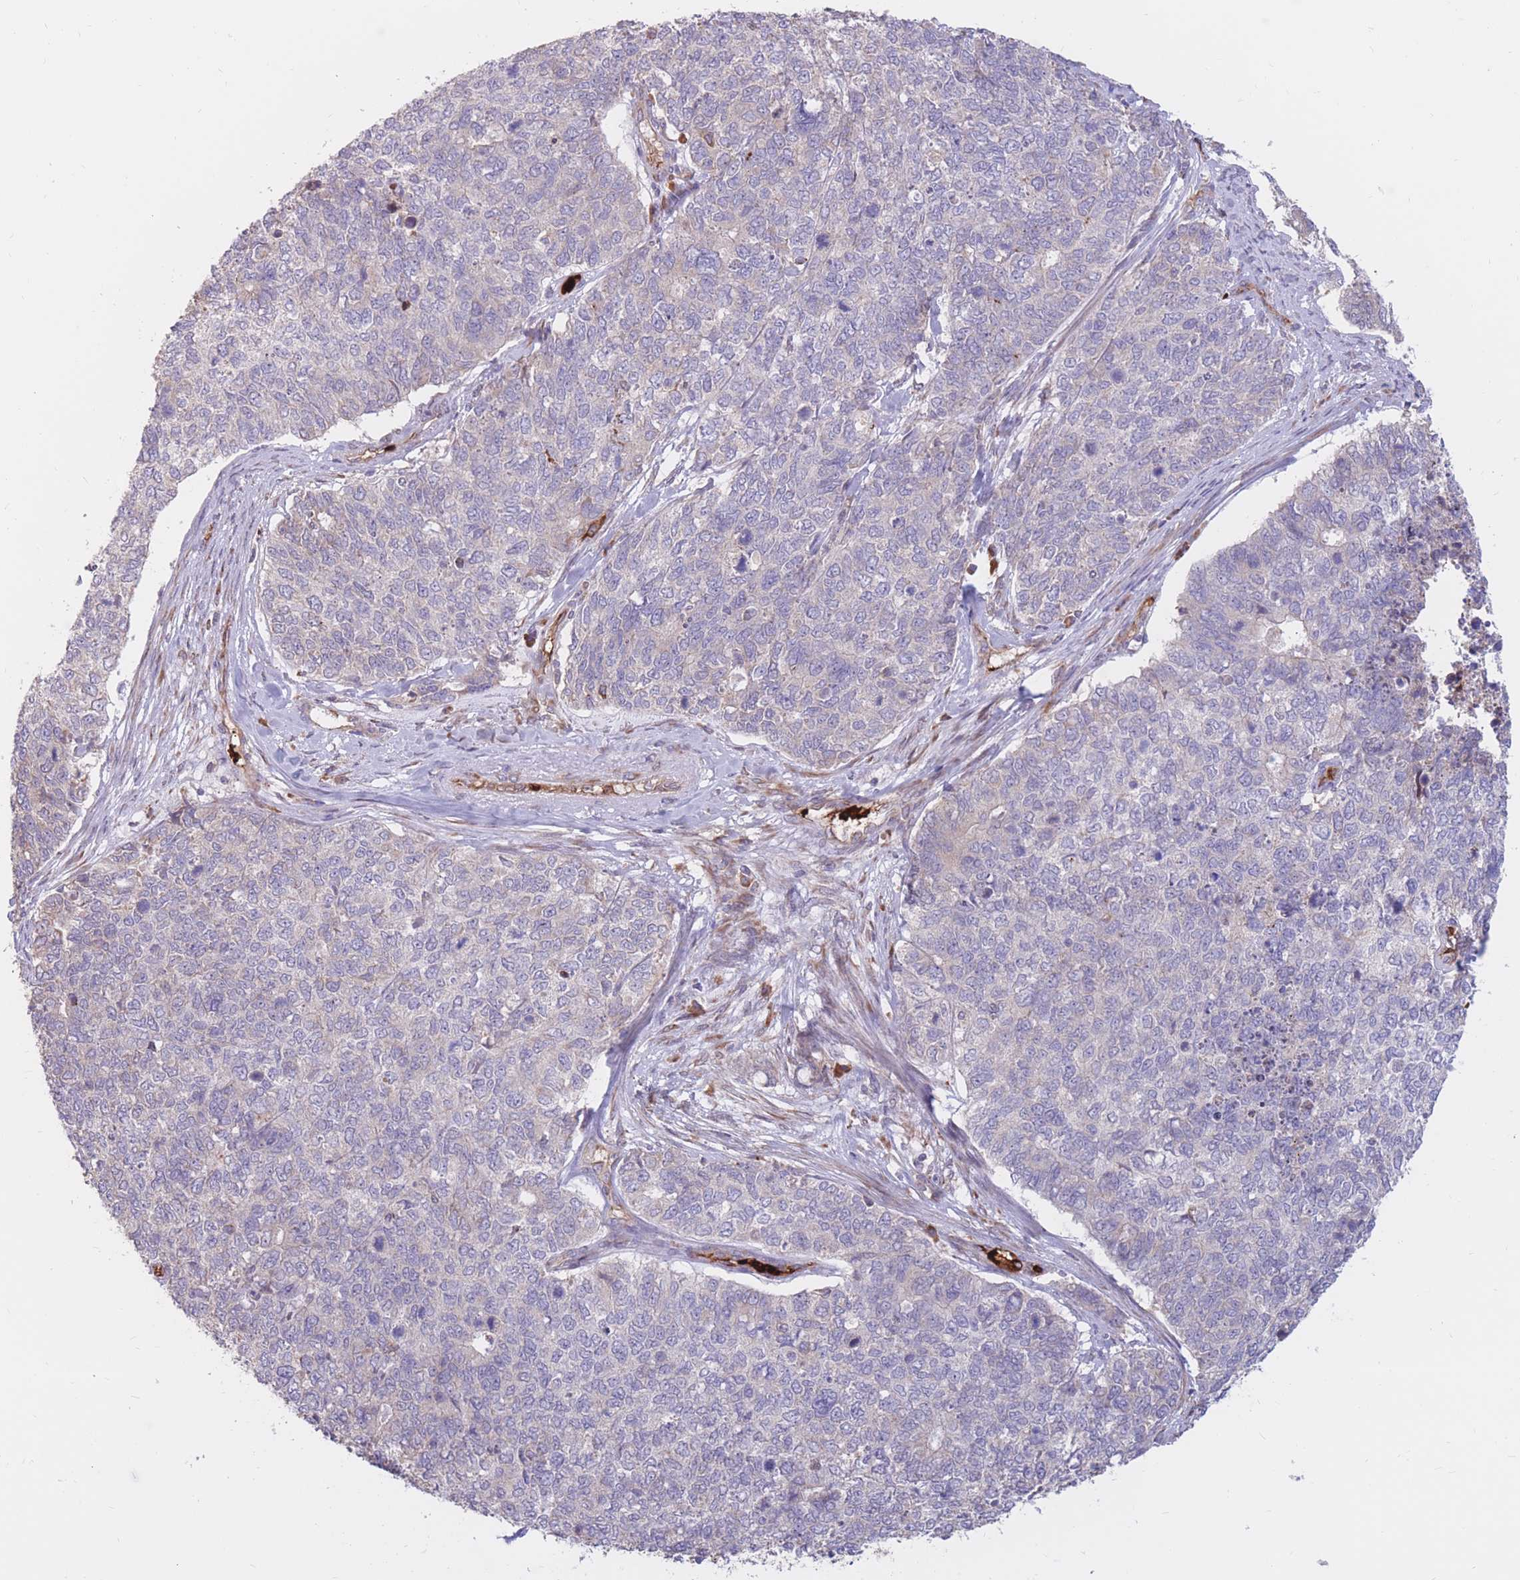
{"staining": {"intensity": "negative", "quantity": "none", "location": "none"}, "tissue": "cervical cancer", "cell_type": "Tumor cells", "image_type": "cancer", "snomed": [{"axis": "morphology", "description": "Squamous cell carcinoma, NOS"}, {"axis": "topography", "description": "Cervix"}], "caption": "DAB immunohistochemical staining of cervical squamous cell carcinoma reveals no significant staining in tumor cells.", "gene": "ATP10D", "patient": {"sex": "female", "age": 63}}